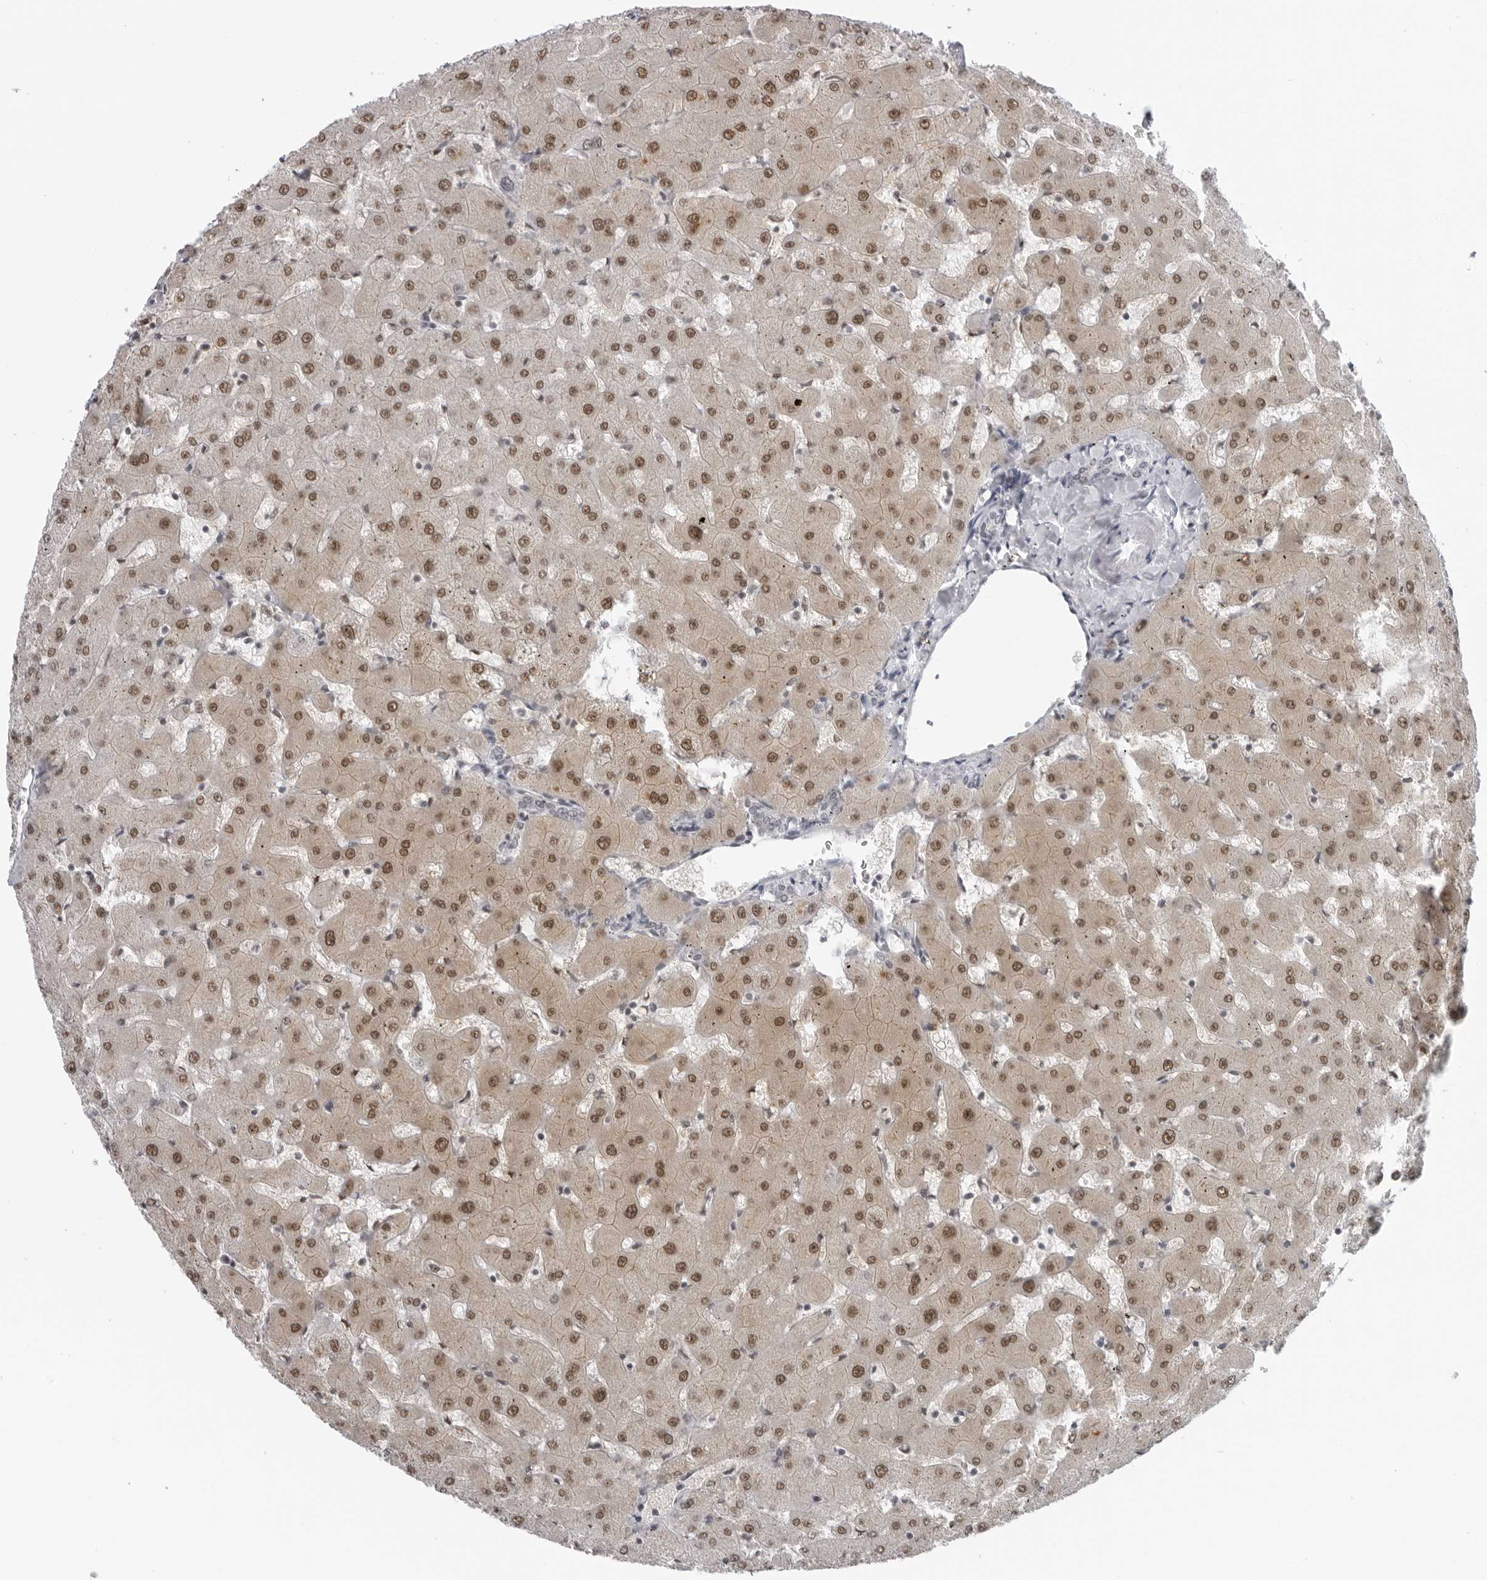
{"staining": {"intensity": "negative", "quantity": "none", "location": "none"}, "tissue": "liver", "cell_type": "Cholangiocytes", "image_type": "normal", "snomed": [{"axis": "morphology", "description": "Normal tissue, NOS"}, {"axis": "topography", "description": "Liver"}], "caption": "A photomicrograph of liver stained for a protein displays no brown staining in cholangiocytes.", "gene": "ESPN", "patient": {"sex": "female", "age": 63}}